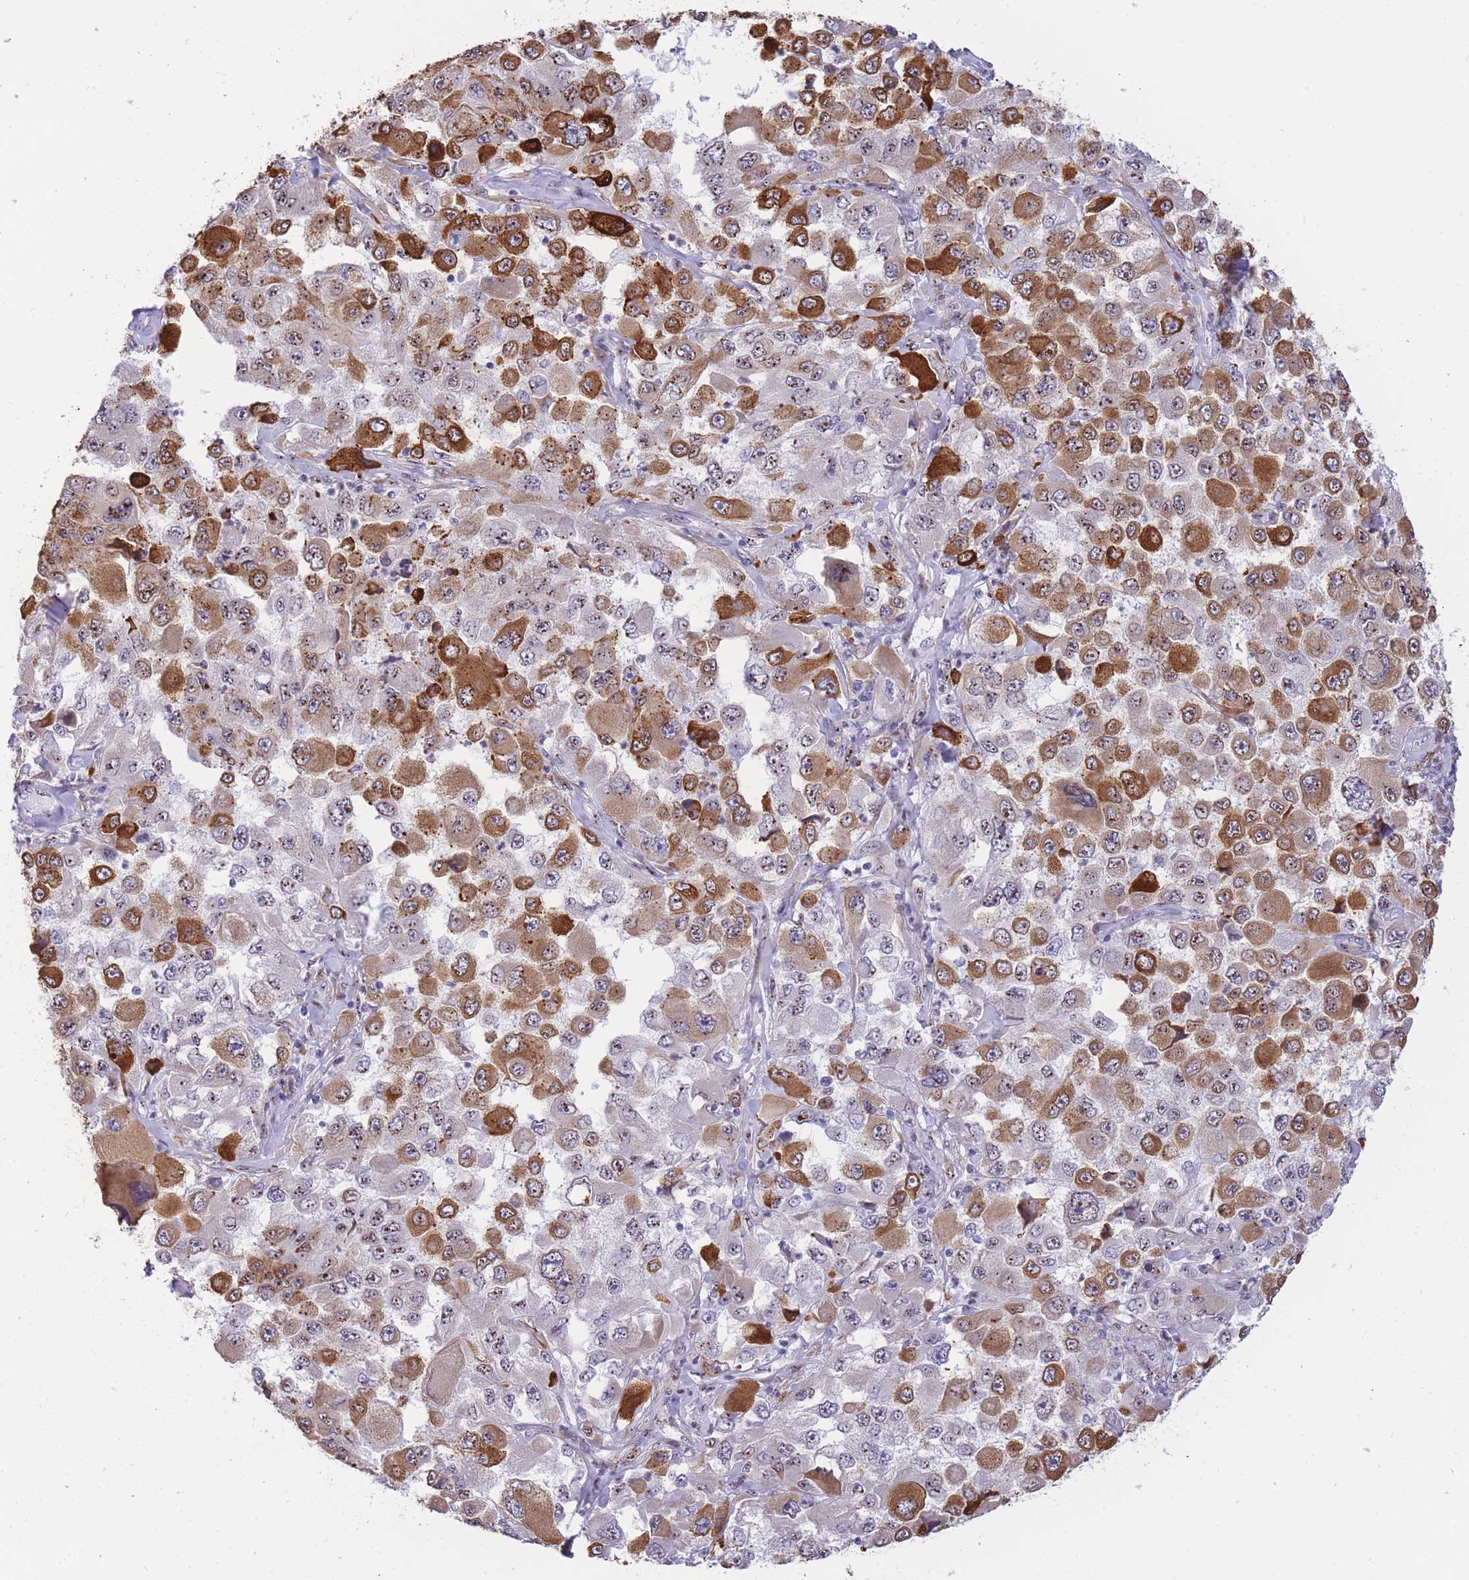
{"staining": {"intensity": "strong", "quantity": ">75%", "location": "cytoplasmic/membranous,nuclear"}, "tissue": "melanoma", "cell_type": "Tumor cells", "image_type": "cancer", "snomed": [{"axis": "morphology", "description": "Malignant melanoma, Metastatic site"}, {"axis": "topography", "description": "Lymph node"}], "caption": "Melanoma tissue shows strong cytoplasmic/membranous and nuclear staining in about >75% of tumor cells, visualized by immunohistochemistry.", "gene": "FAM153A", "patient": {"sex": "male", "age": 62}}